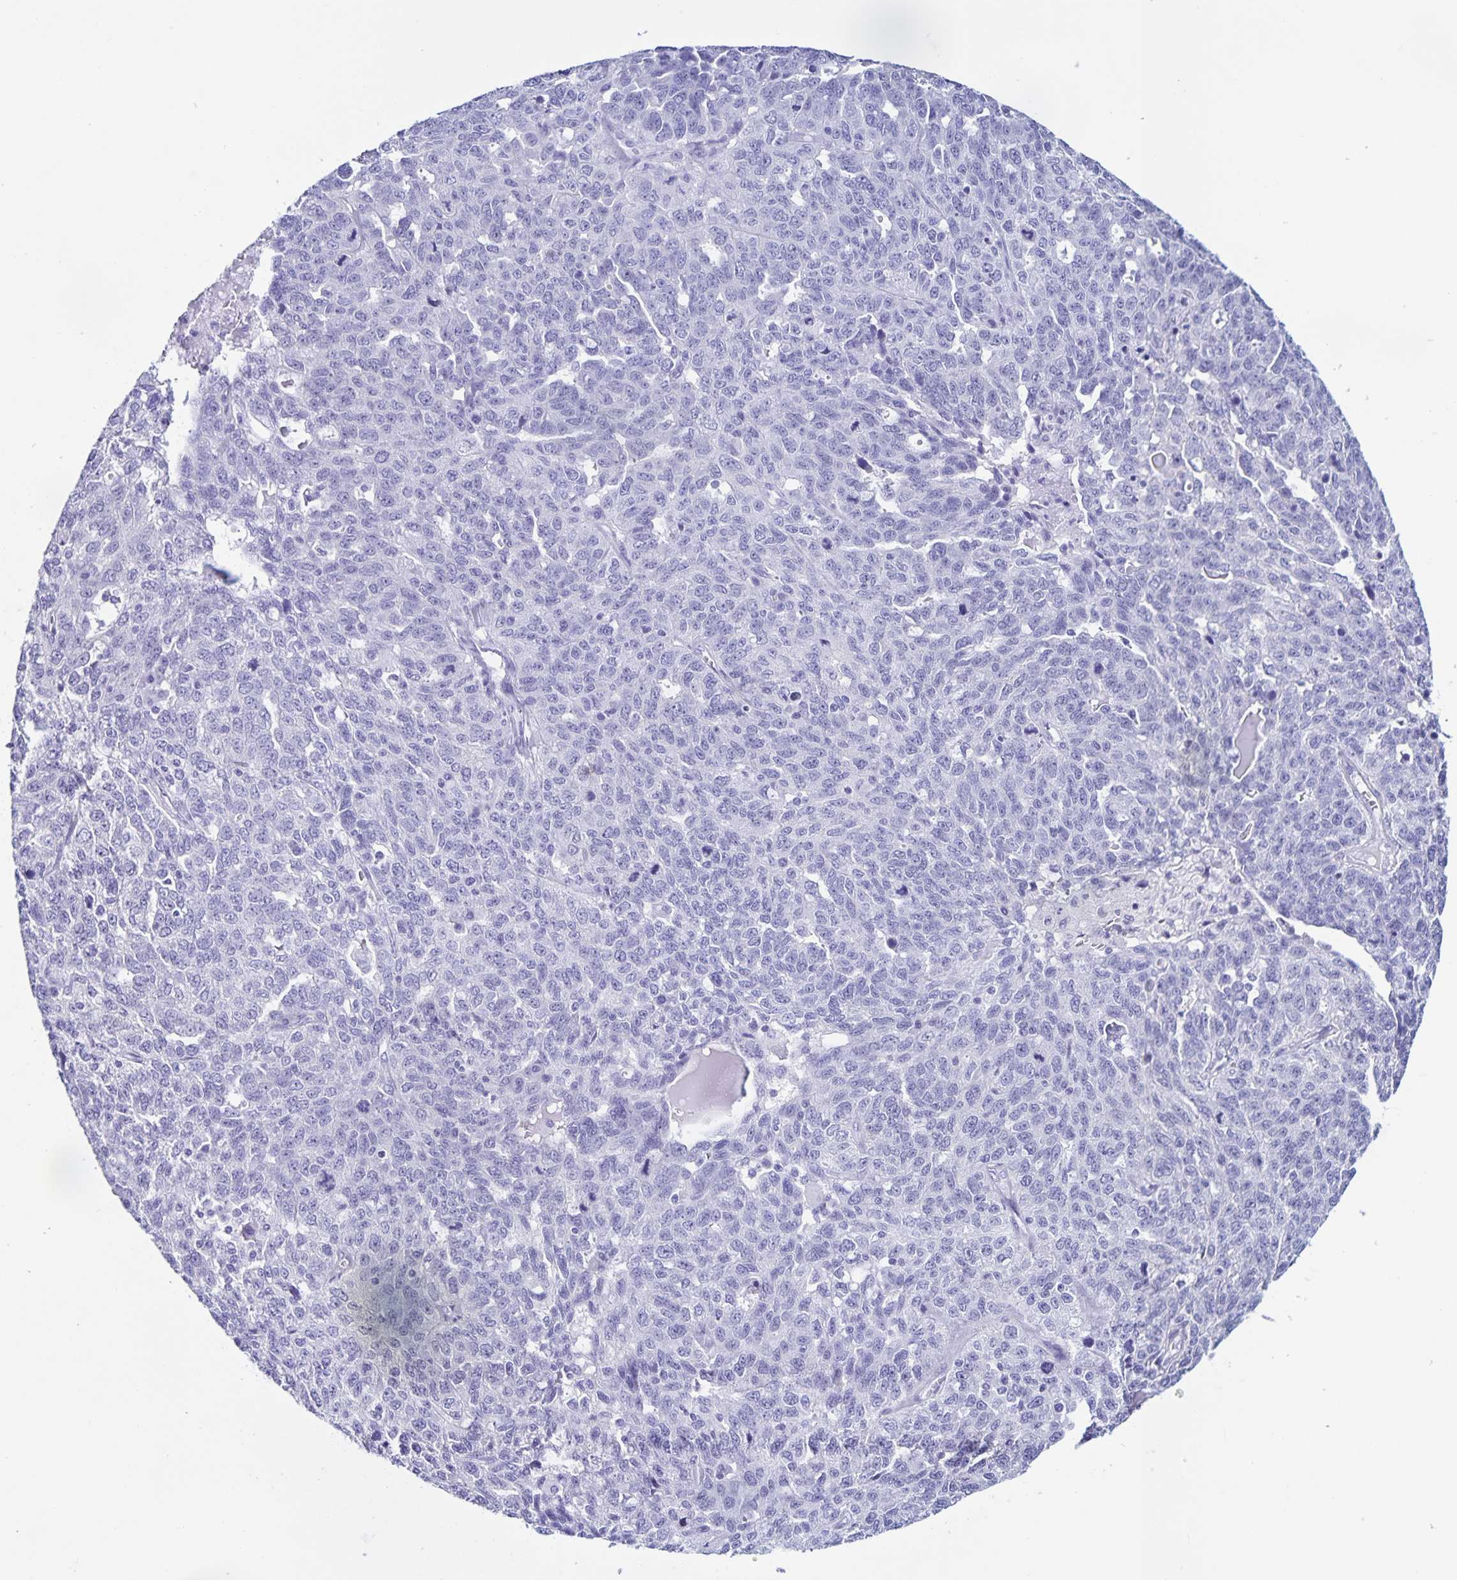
{"staining": {"intensity": "negative", "quantity": "none", "location": "none"}, "tissue": "ovarian cancer", "cell_type": "Tumor cells", "image_type": "cancer", "snomed": [{"axis": "morphology", "description": "Cystadenocarcinoma, serous, NOS"}, {"axis": "topography", "description": "Ovary"}], "caption": "This photomicrograph is of serous cystadenocarcinoma (ovarian) stained with IHC to label a protein in brown with the nuclei are counter-stained blue. There is no staining in tumor cells.", "gene": "FAM170A", "patient": {"sex": "female", "age": 71}}